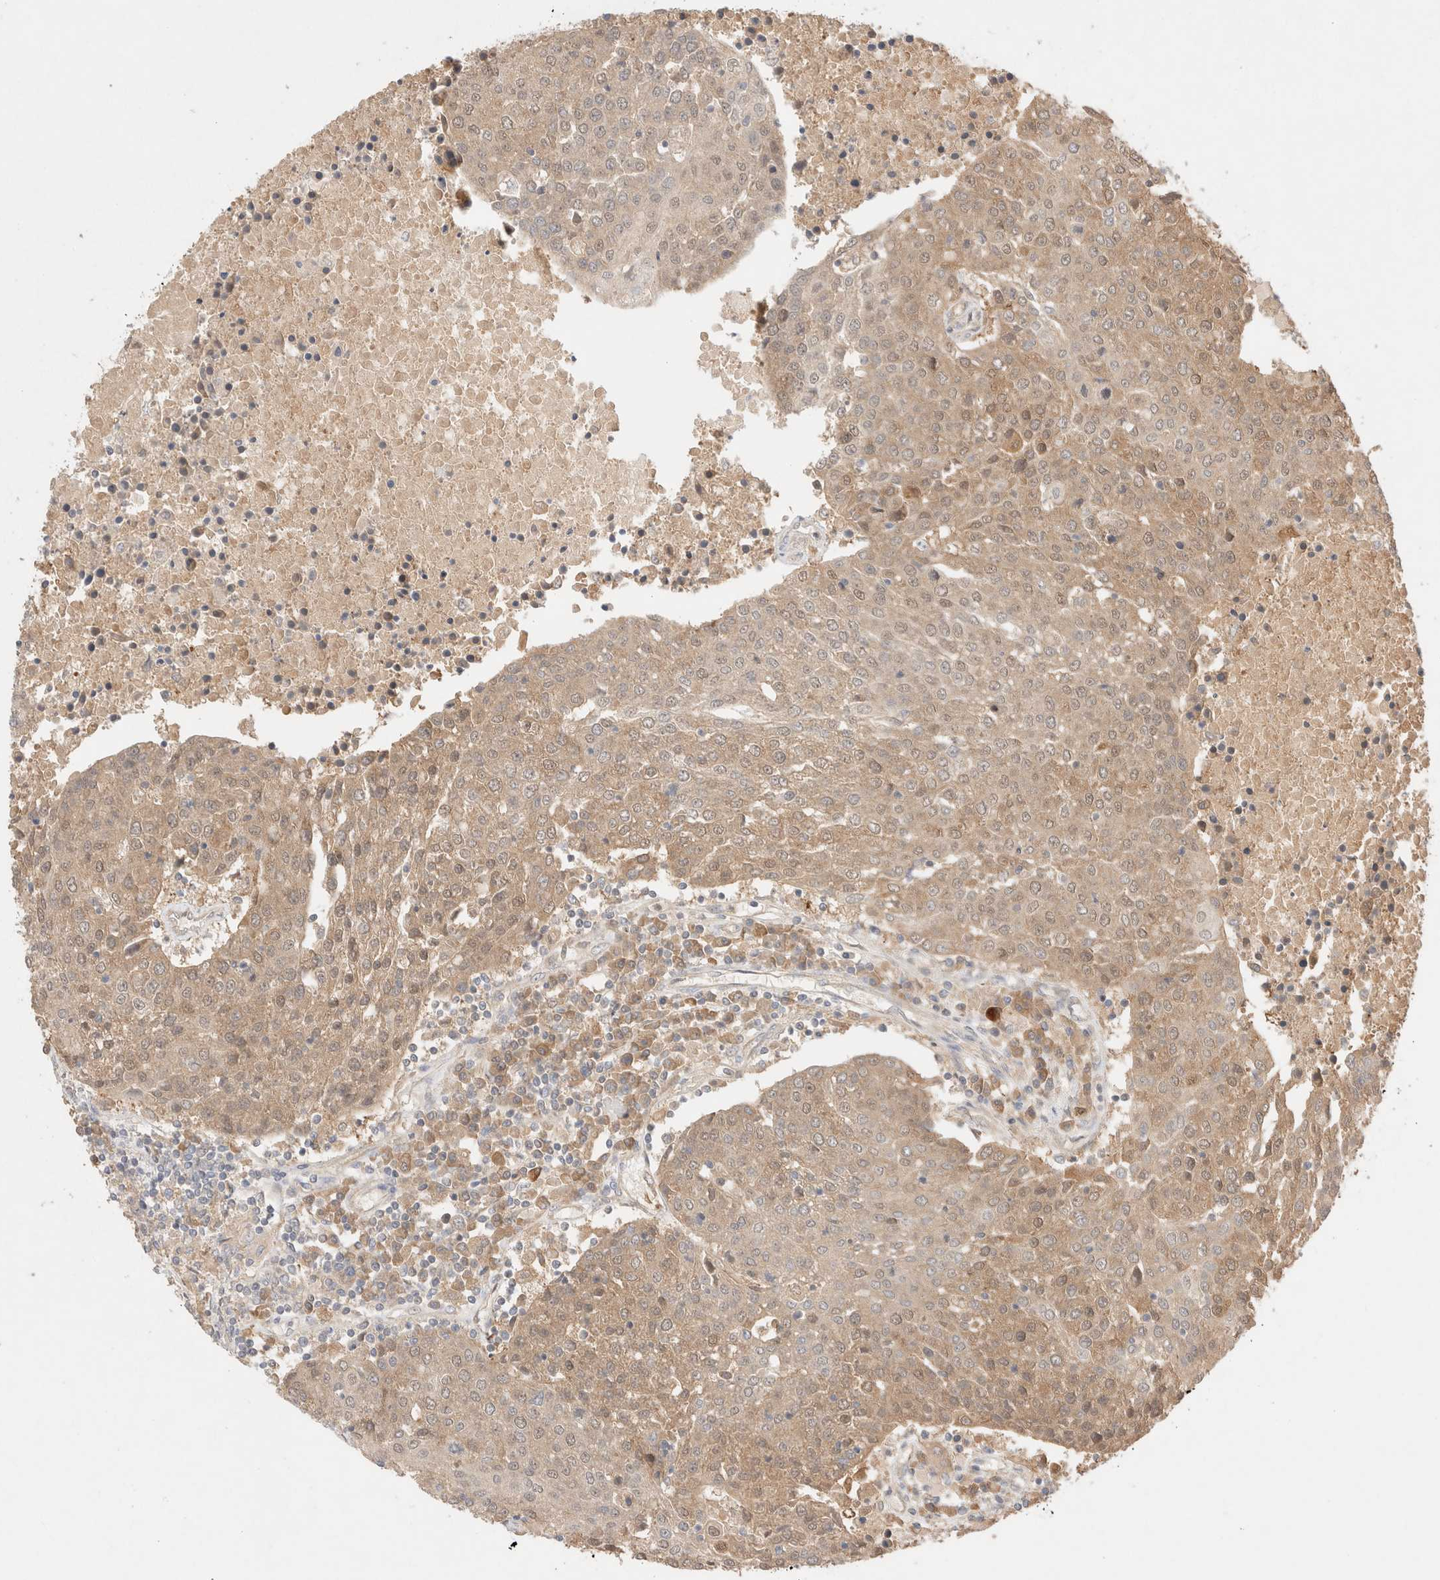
{"staining": {"intensity": "weak", "quantity": ">75%", "location": "cytoplasmic/membranous"}, "tissue": "urothelial cancer", "cell_type": "Tumor cells", "image_type": "cancer", "snomed": [{"axis": "morphology", "description": "Urothelial carcinoma, High grade"}, {"axis": "topography", "description": "Urinary bladder"}], "caption": "Approximately >75% of tumor cells in urothelial carcinoma (high-grade) show weak cytoplasmic/membranous protein staining as visualized by brown immunohistochemical staining.", "gene": "CARNMT1", "patient": {"sex": "female", "age": 85}}